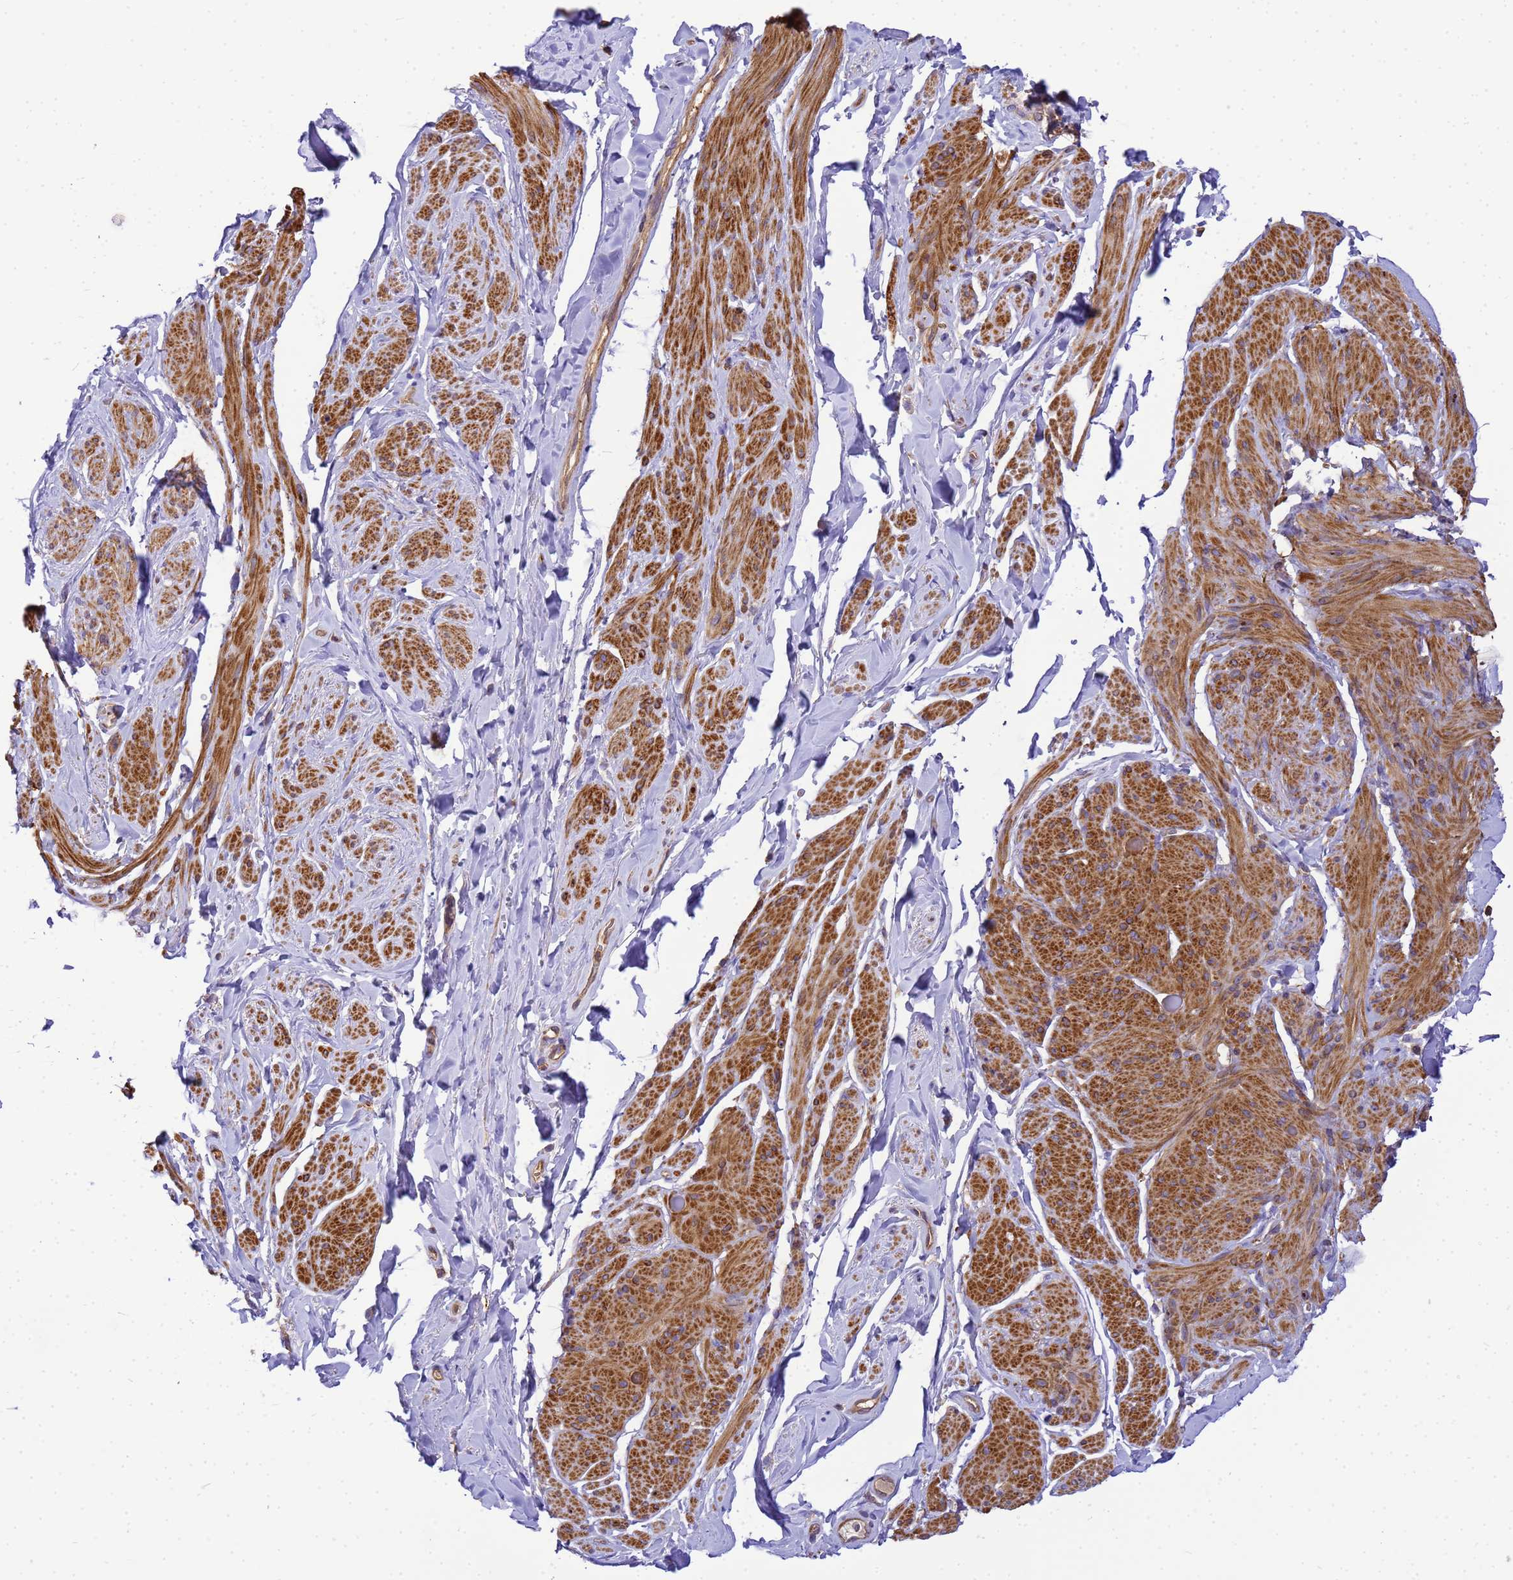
{"staining": {"intensity": "moderate", "quantity": ">75%", "location": "cytoplasmic/membranous"}, "tissue": "smooth muscle", "cell_type": "Smooth muscle cells", "image_type": "normal", "snomed": [{"axis": "morphology", "description": "Normal tissue, NOS"}, {"axis": "topography", "description": "Smooth muscle"}, {"axis": "topography", "description": "Peripheral nerve tissue"}], "caption": "IHC of unremarkable human smooth muscle displays medium levels of moderate cytoplasmic/membranous staining in approximately >75% of smooth muscle cells.", "gene": "WDR64", "patient": {"sex": "male", "age": 69}}